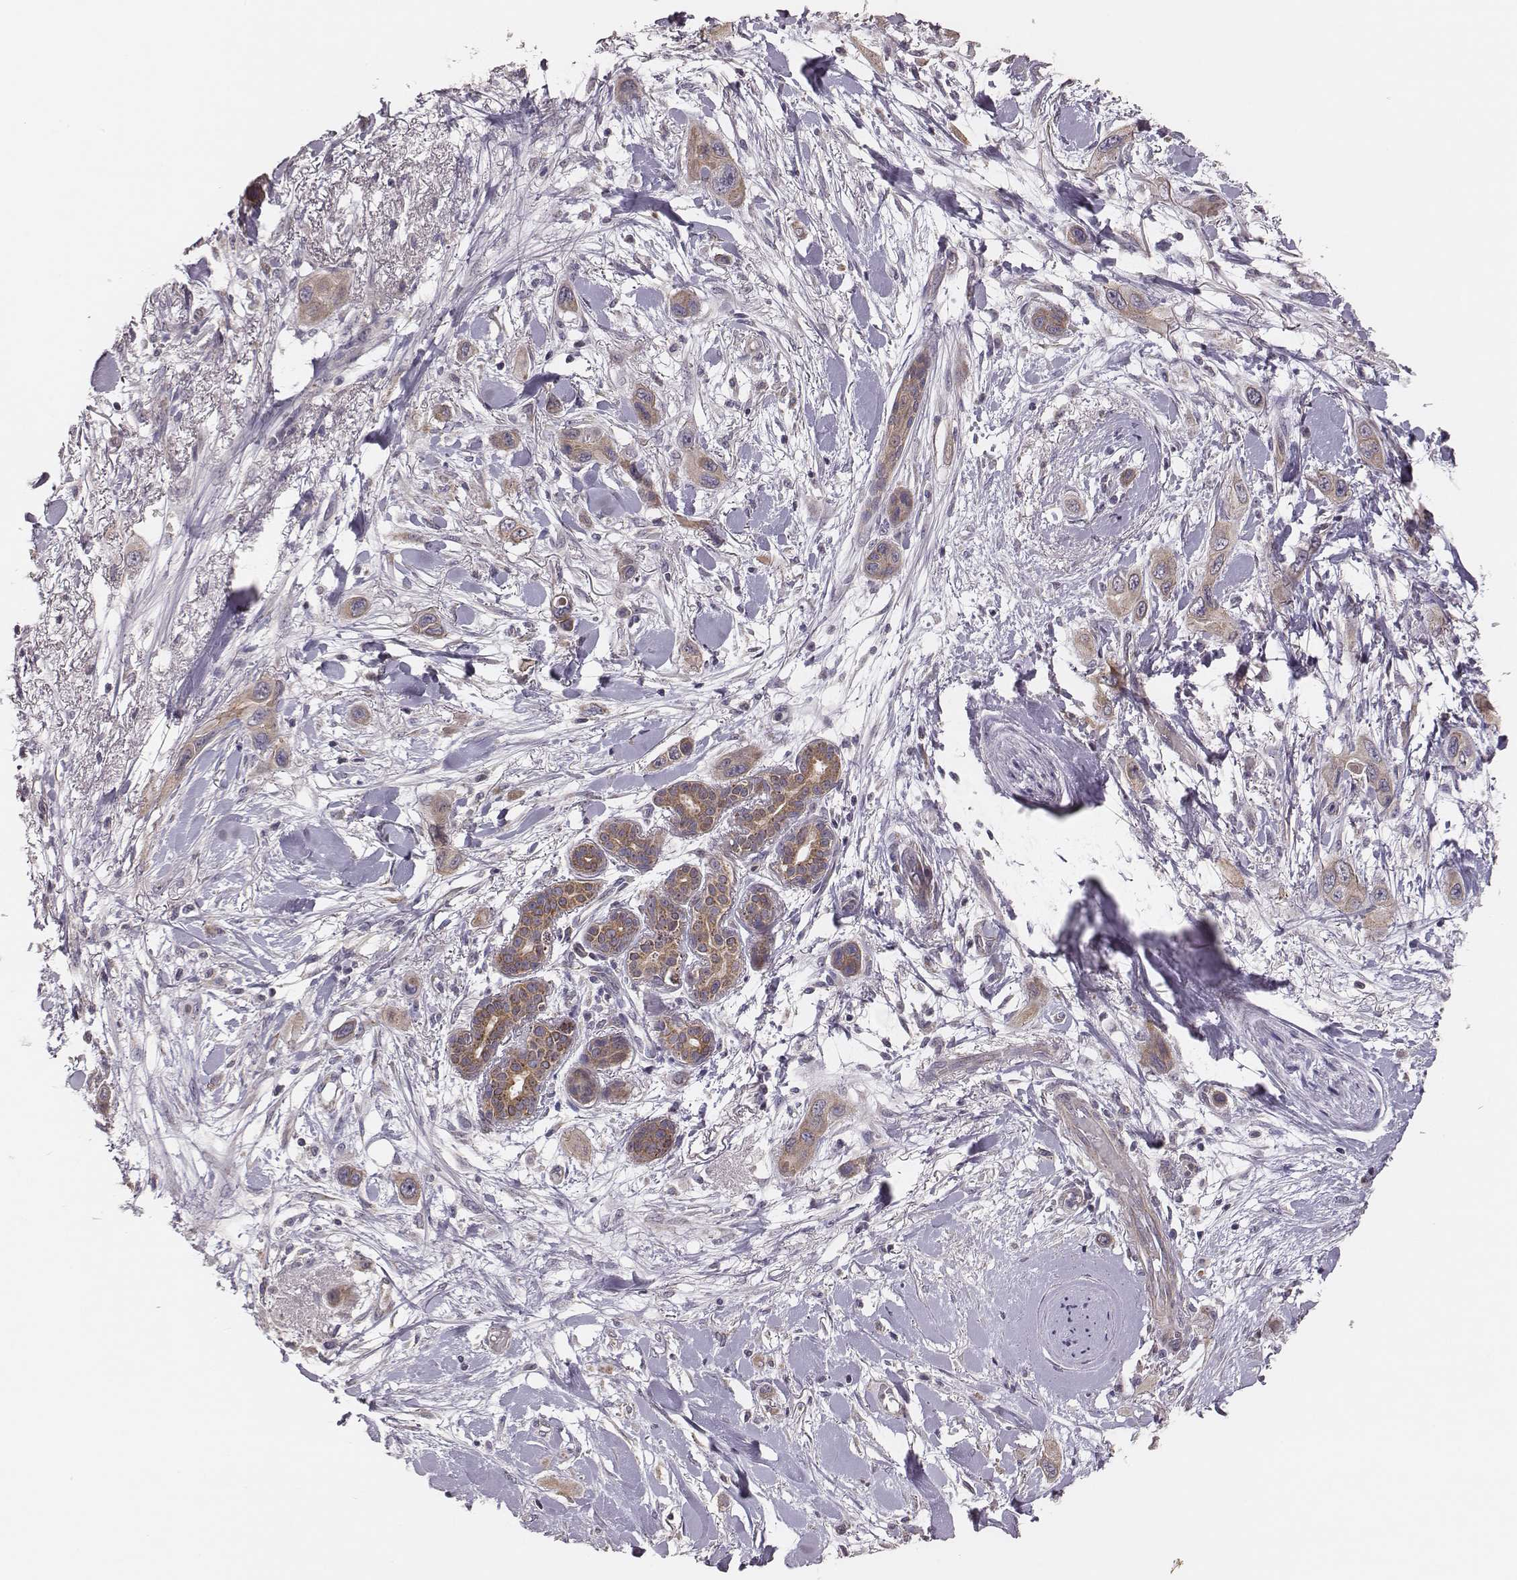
{"staining": {"intensity": "weak", "quantity": ">75%", "location": "cytoplasmic/membranous"}, "tissue": "skin cancer", "cell_type": "Tumor cells", "image_type": "cancer", "snomed": [{"axis": "morphology", "description": "Squamous cell carcinoma, NOS"}, {"axis": "topography", "description": "Skin"}], "caption": "A photomicrograph of skin squamous cell carcinoma stained for a protein demonstrates weak cytoplasmic/membranous brown staining in tumor cells. The protein is shown in brown color, while the nuclei are stained blue.", "gene": "HAVCR1", "patient": {"sex": "male", "age": 79}}